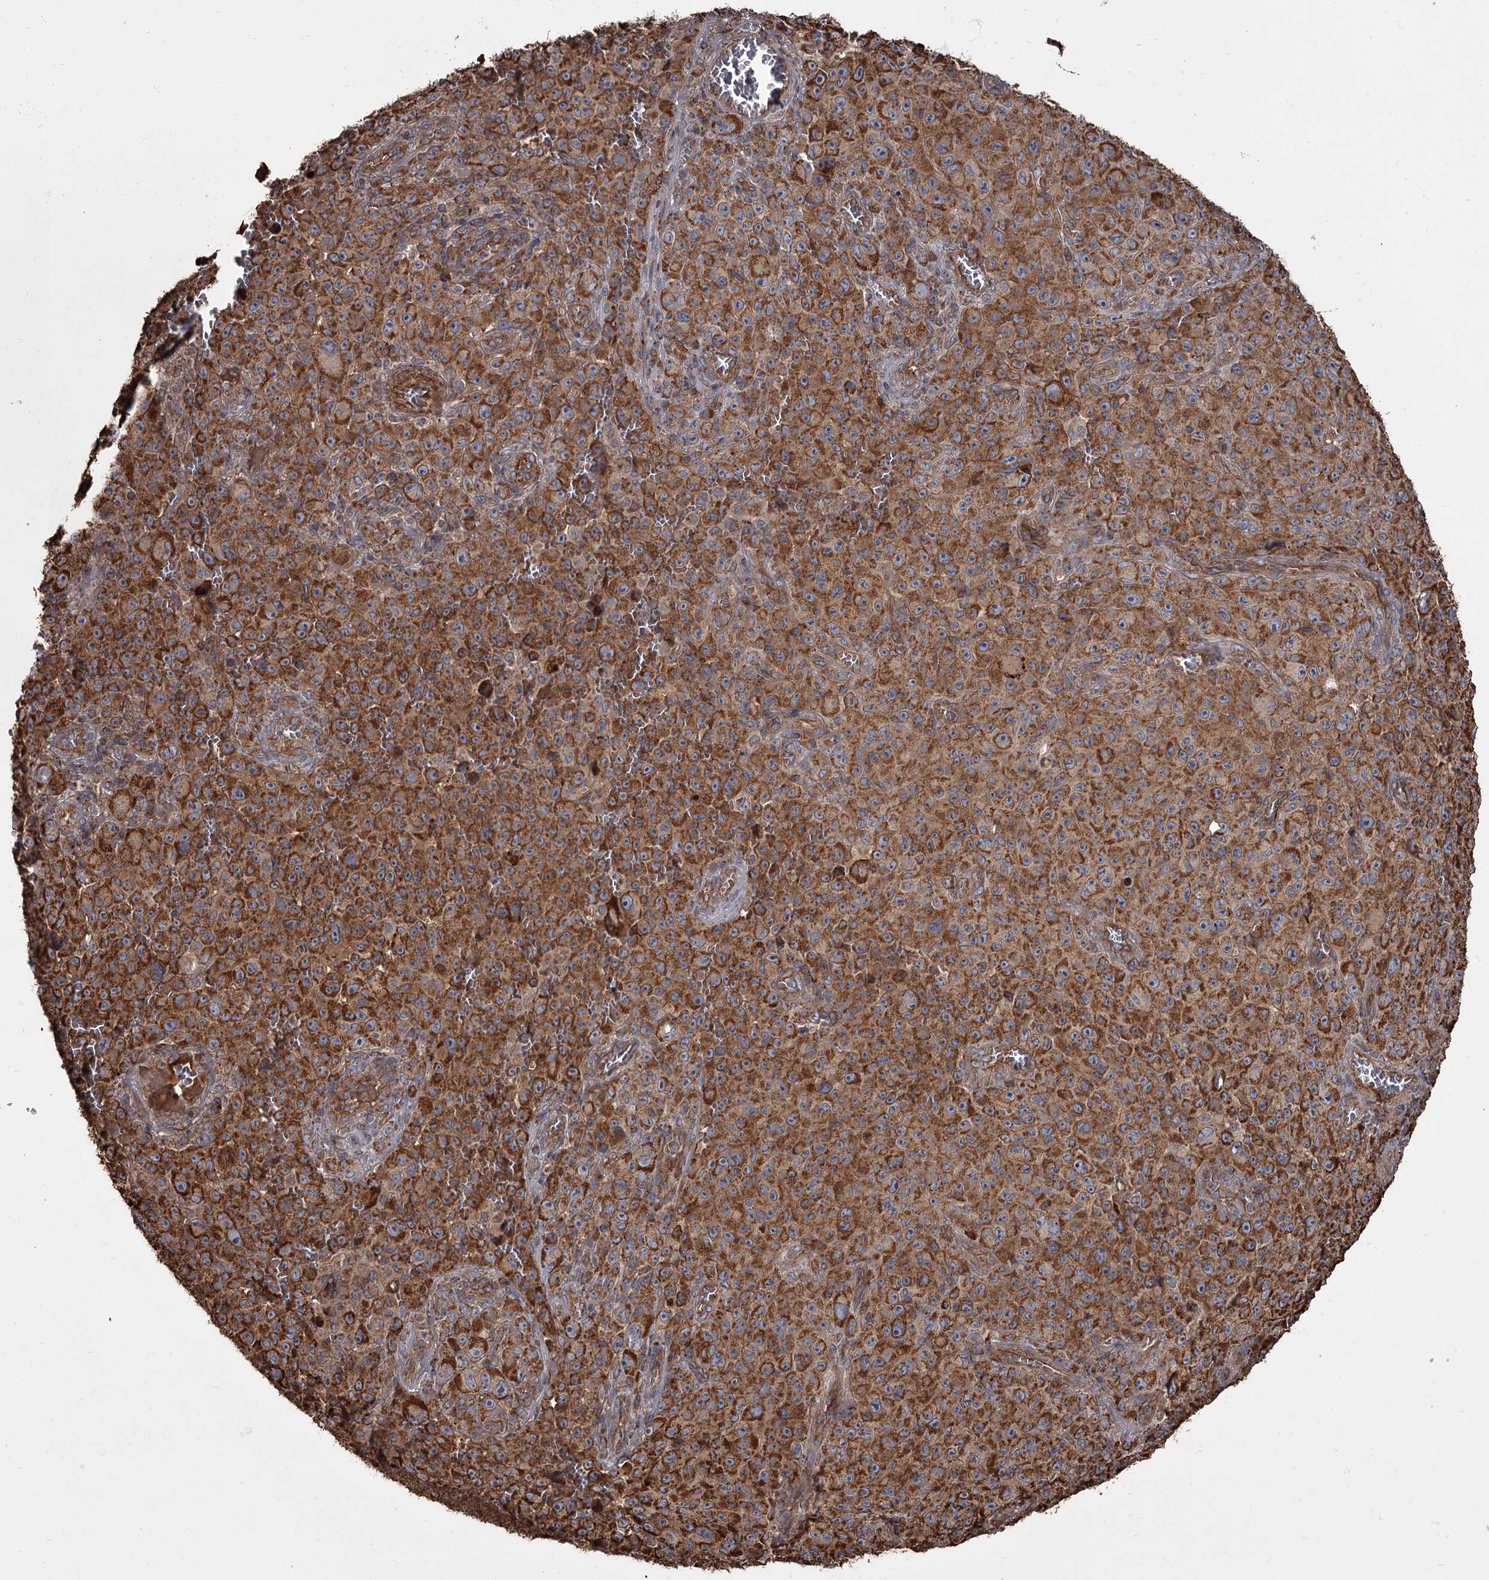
{"staining": {"intensity": "strong", "quantity": ">75%", "location": "cytoplasmic/membranous"}, "tissue": "melanoma", "cell_type": "Tumor cells", "image_type": "cancer", "snomed": [{"axis": "morphology", "description": "Malignant melanoma, NOS"}, {"axis": "topography", "description": "Skin"}], "caption": "The image reveals a brown stain indicating the presence of a protein in the cytoplasmic/membranous of tumor cells in melanoma.", "gene": "THAP9", "patient": {"sex": "female", "age": 82}}